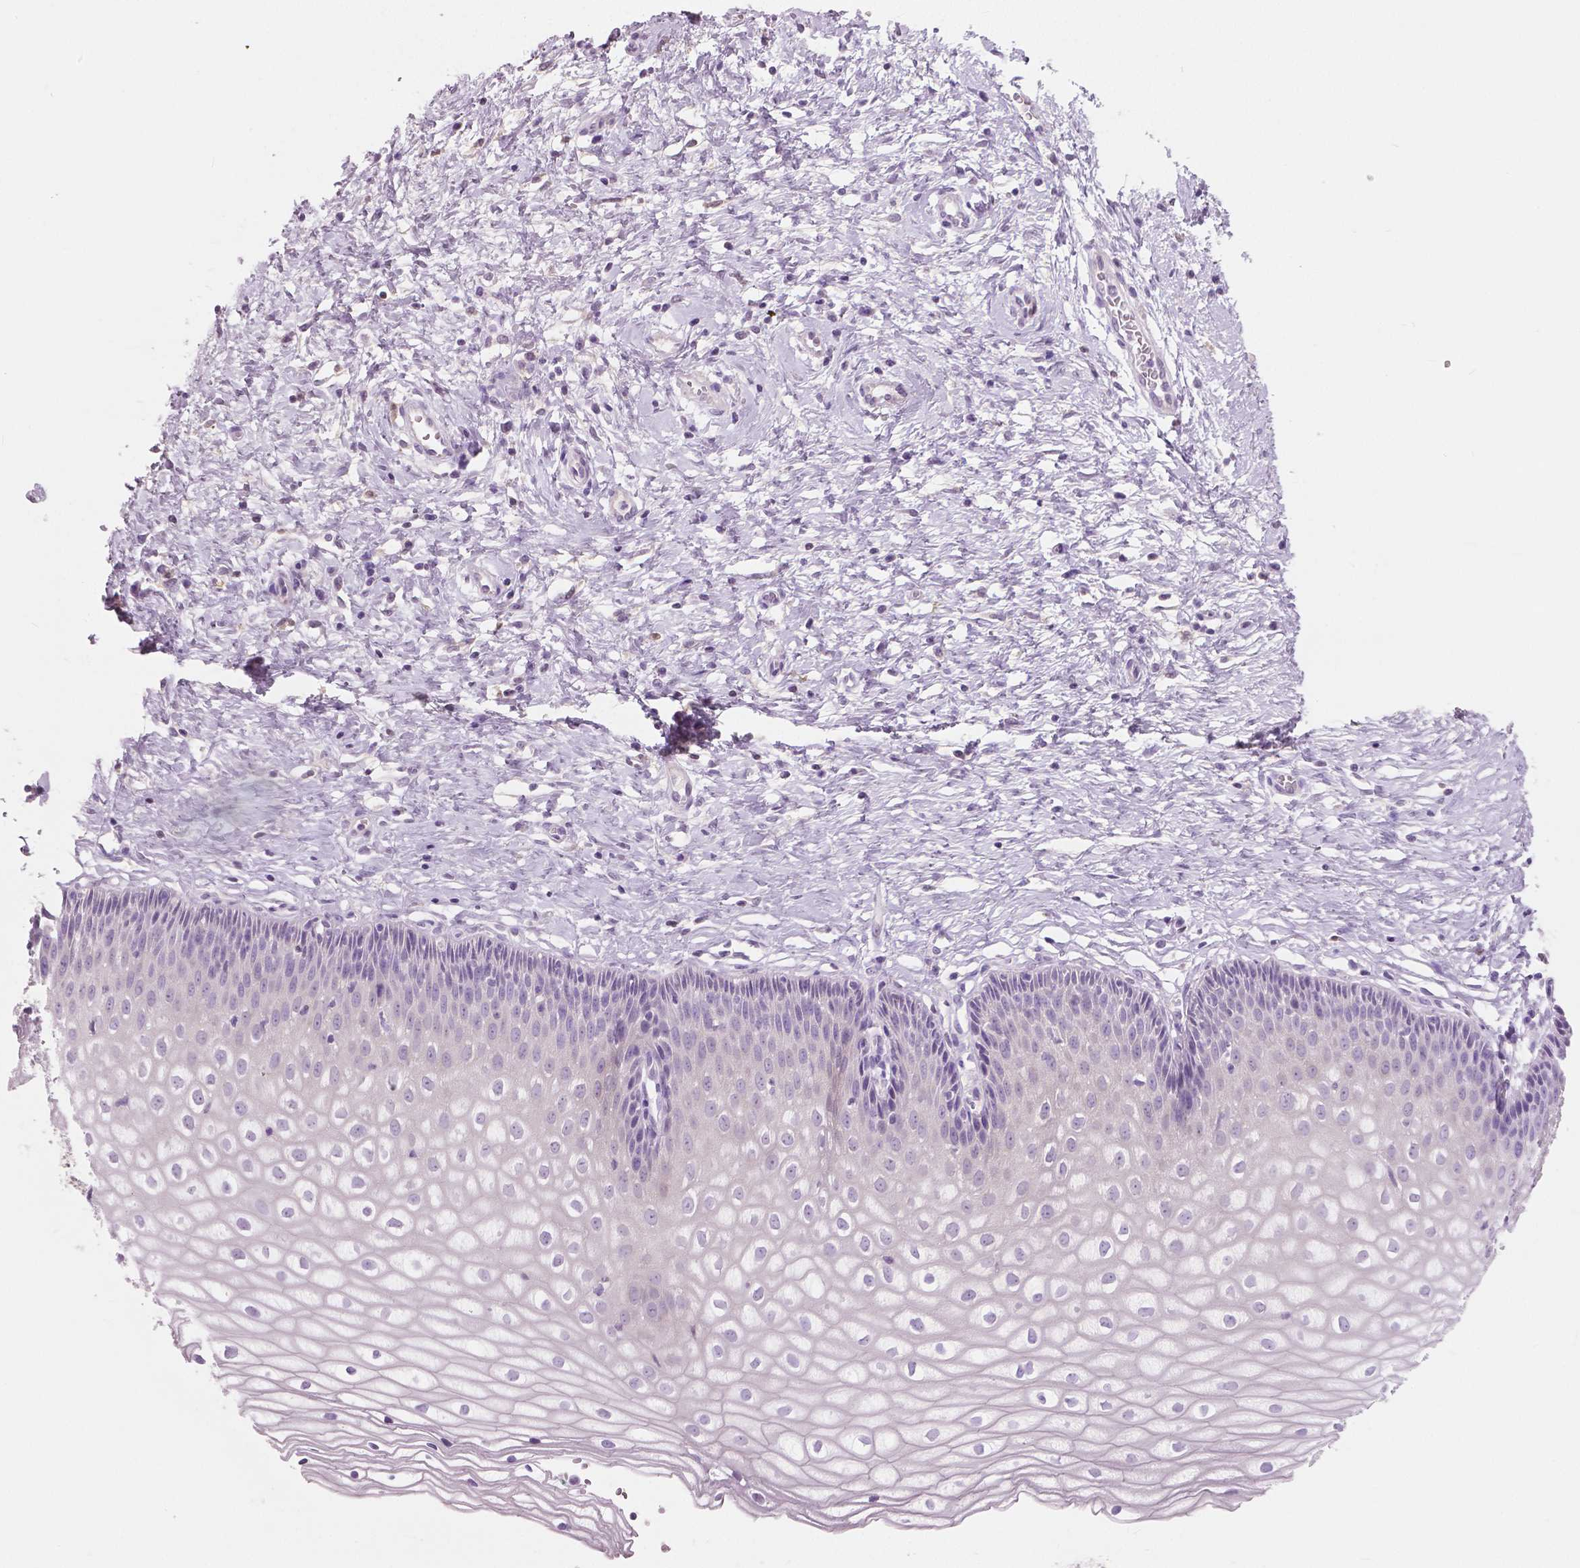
{"staining": {"intensity": "negative", "quantity": "none", "location": "none"}, "tissue": "cervix", "cell_type": "Glandular cells", "image_type": "normal", "snomed": [{"axis": "morphology", "description": "Normal tissue, NOS"}, {"axis": "topography", "description": "Cervix"}], "caption": "This is an immunohistochemistry (IHC) image of benign cervix. There is no staining in glandular cells.", "gene": "GALM", "patient": {"sex": "female", "age": 36}}